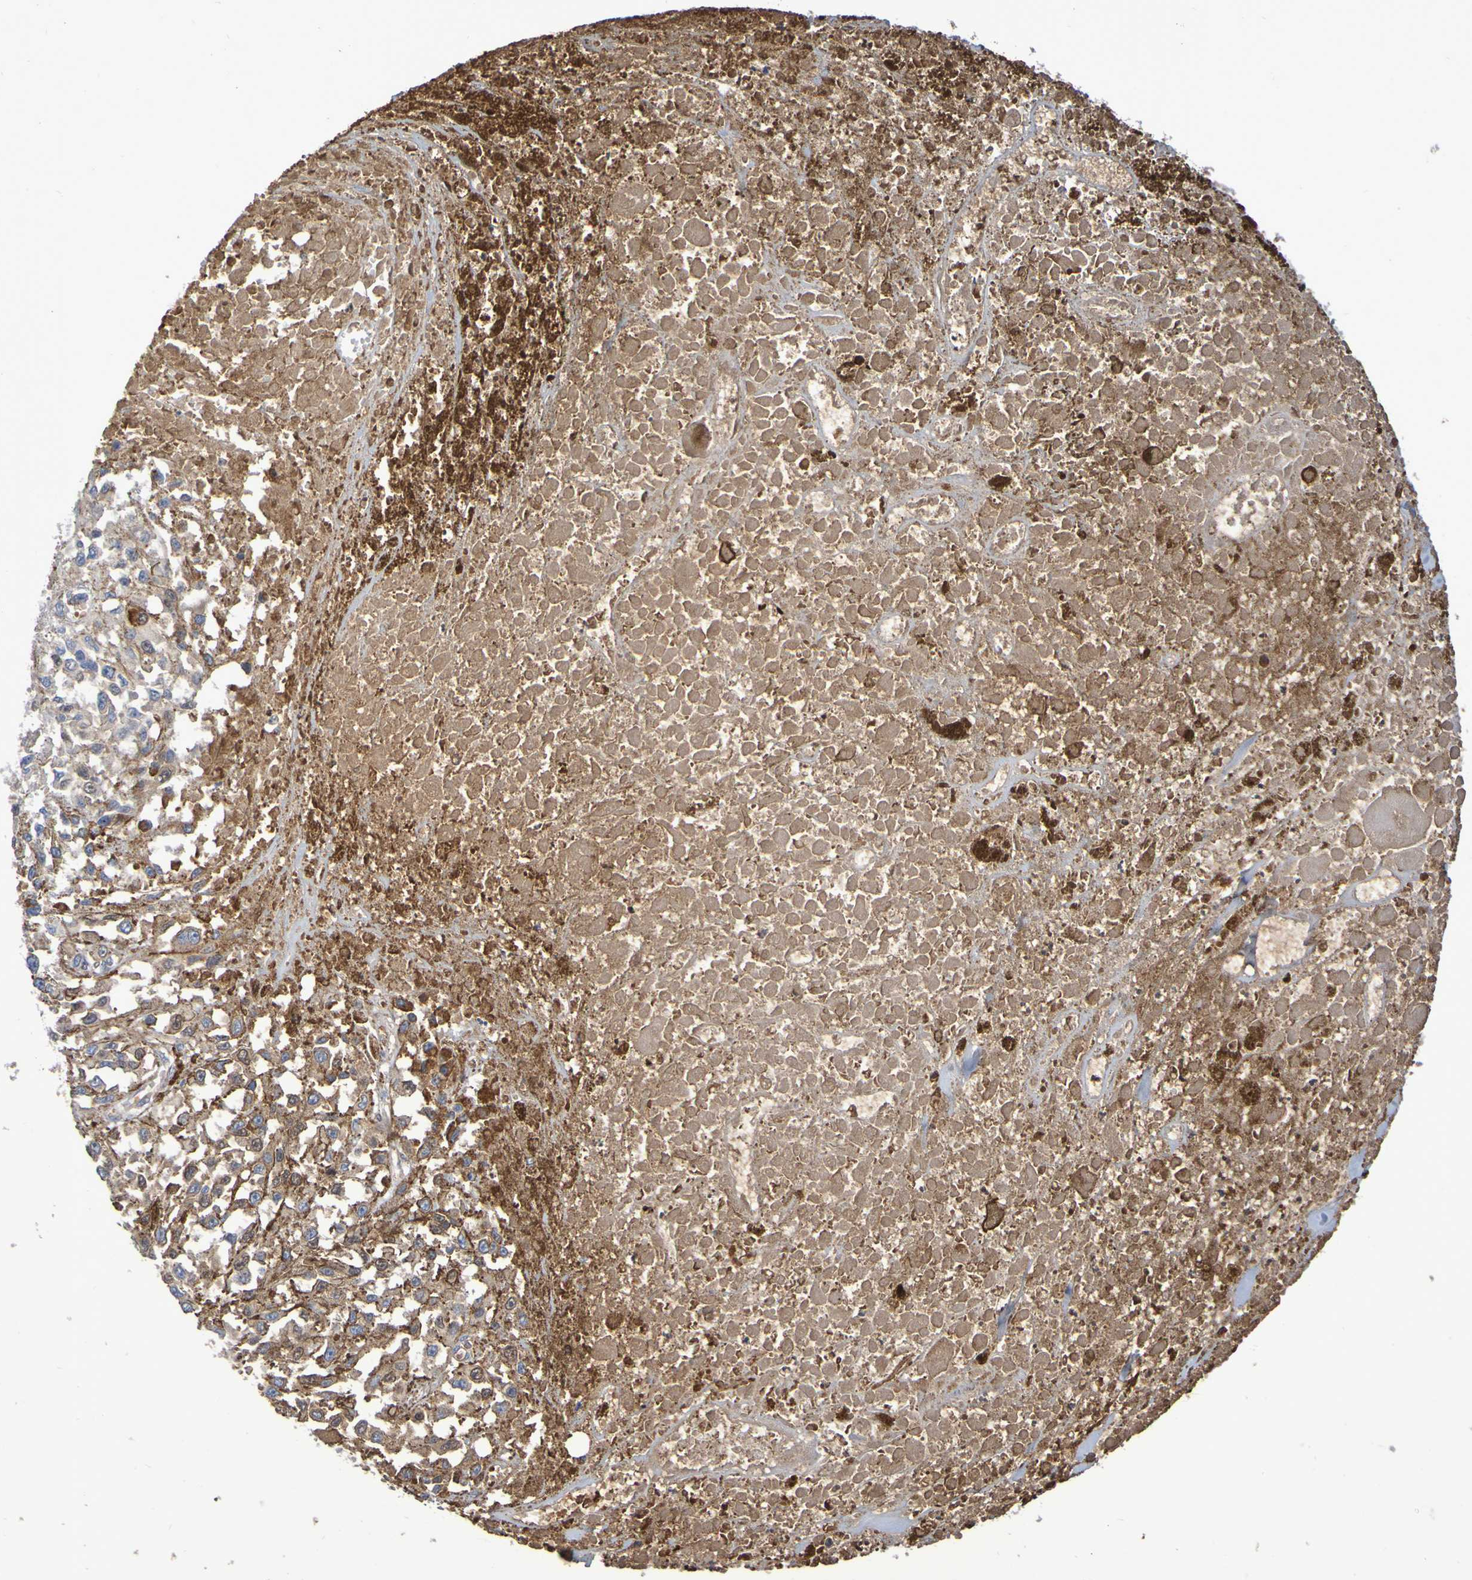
{"staining": {"intensity": "moderate", "quantity": "<25%", "location": "cytoplasmic/membranous"}, "tissue": "melanoma", "cell_type": "Tumor cells", "image_type": "cancer", "snomed": [{"axis": "morphology", "description": "Malignant melanoma, Metastatic site"}, {"axis": "topography", "description": "Lymph node"}], "caption": "Human melanoma stained for a protein (brown) shows moderate cytoplasmic/membranous positive expression in about <25% of tumor cells.", "gene": "GAB3", "patient": {"sex": "male", "age": 59}}